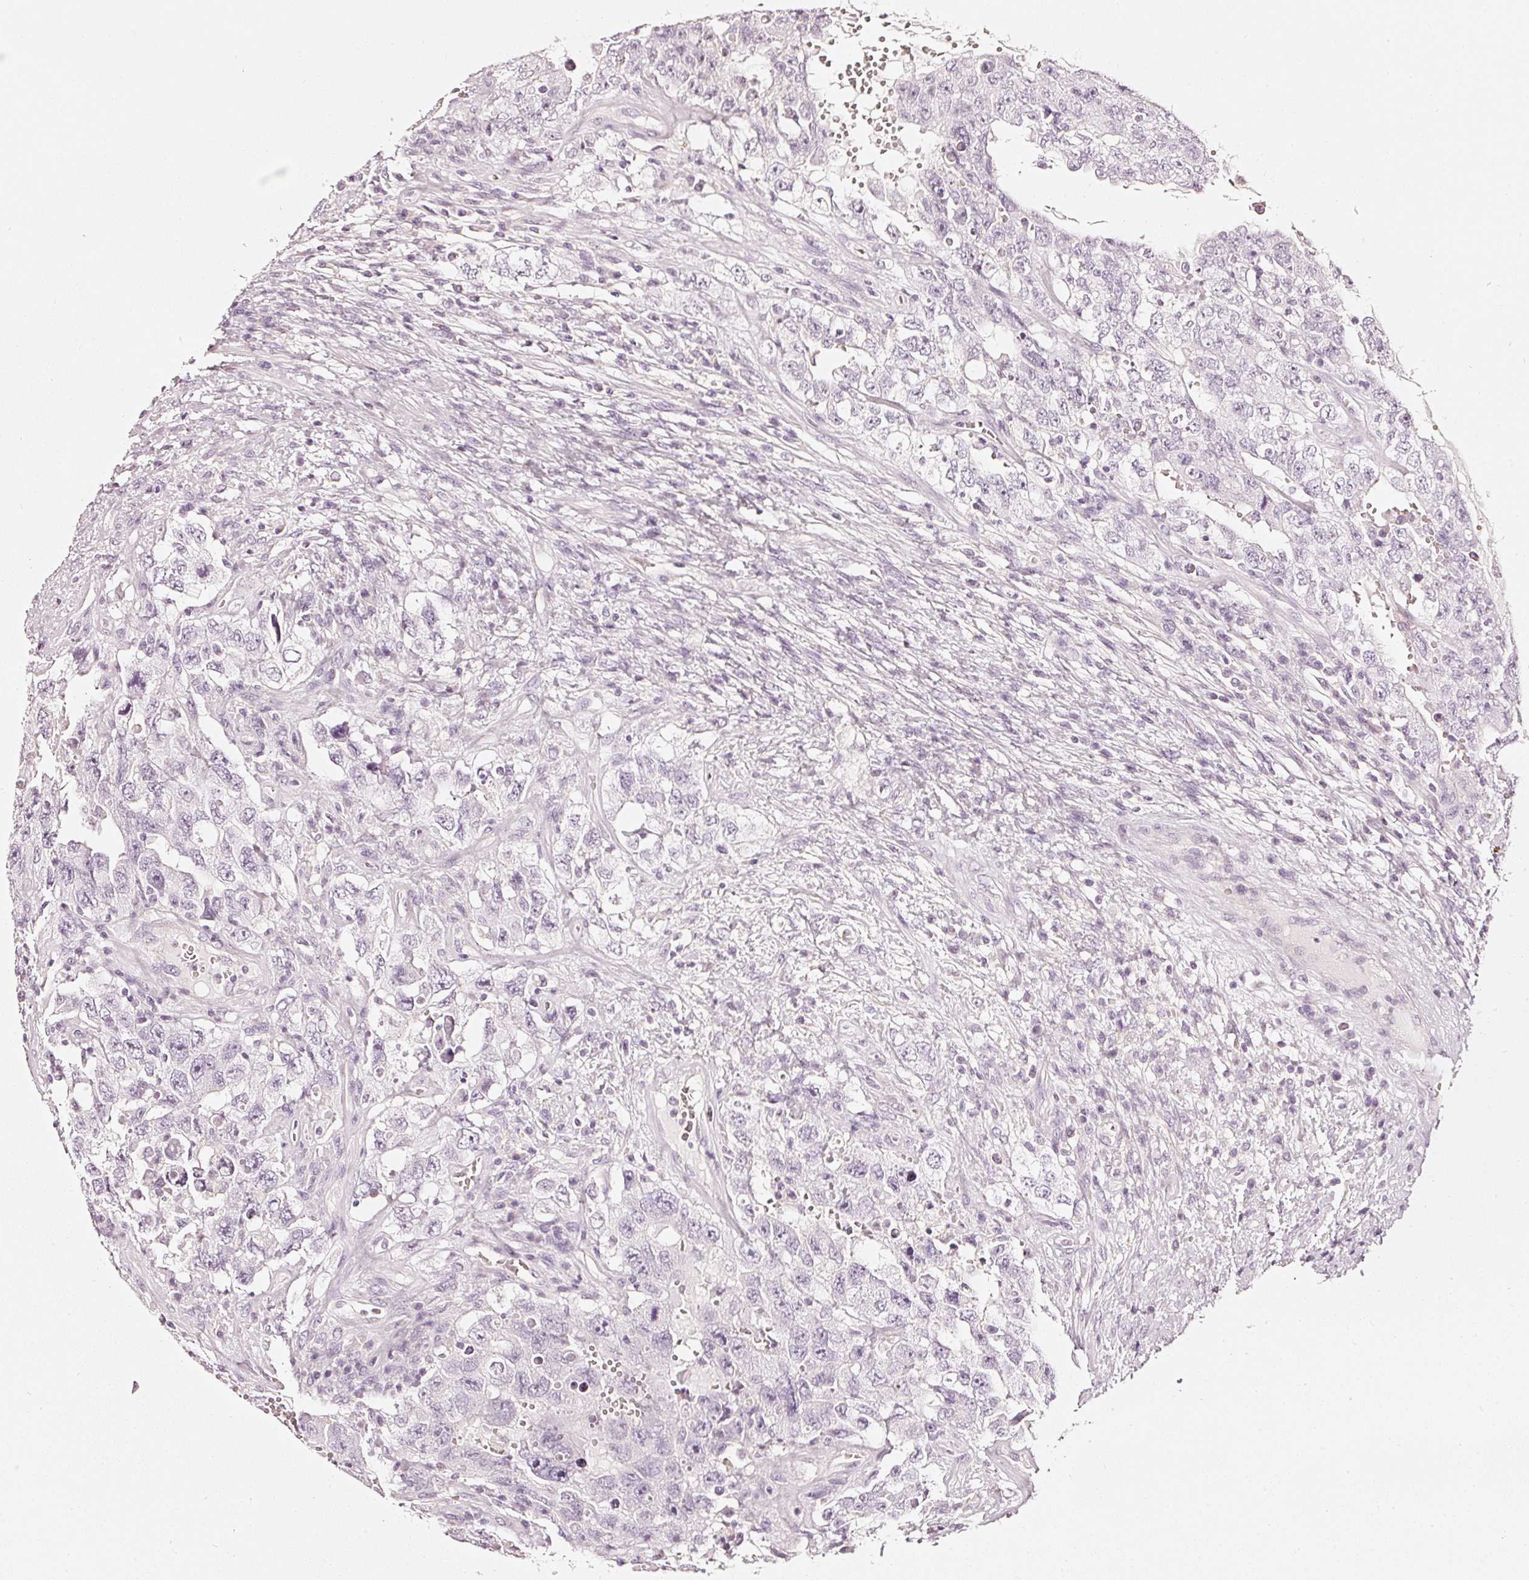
{"staining": {"intensity": "negative", "quantity": "none", "location": "none"}, "tissue": "testis cancer", "cell_type": "Tumor cells", "image_type": "cancer", "snomed": [{"axis": "morphology", "description": "Carcinoma, Embryonal, NOS"}, {"axis": "topography", "description": "Testis"}], "caption": "An immunohistochemistry (IHC) image of testis cancer is shown. There is no staining in tumor cells of testis cancer.", "gene": "CNP", "patient": {"sex": "male", "age": 26}}